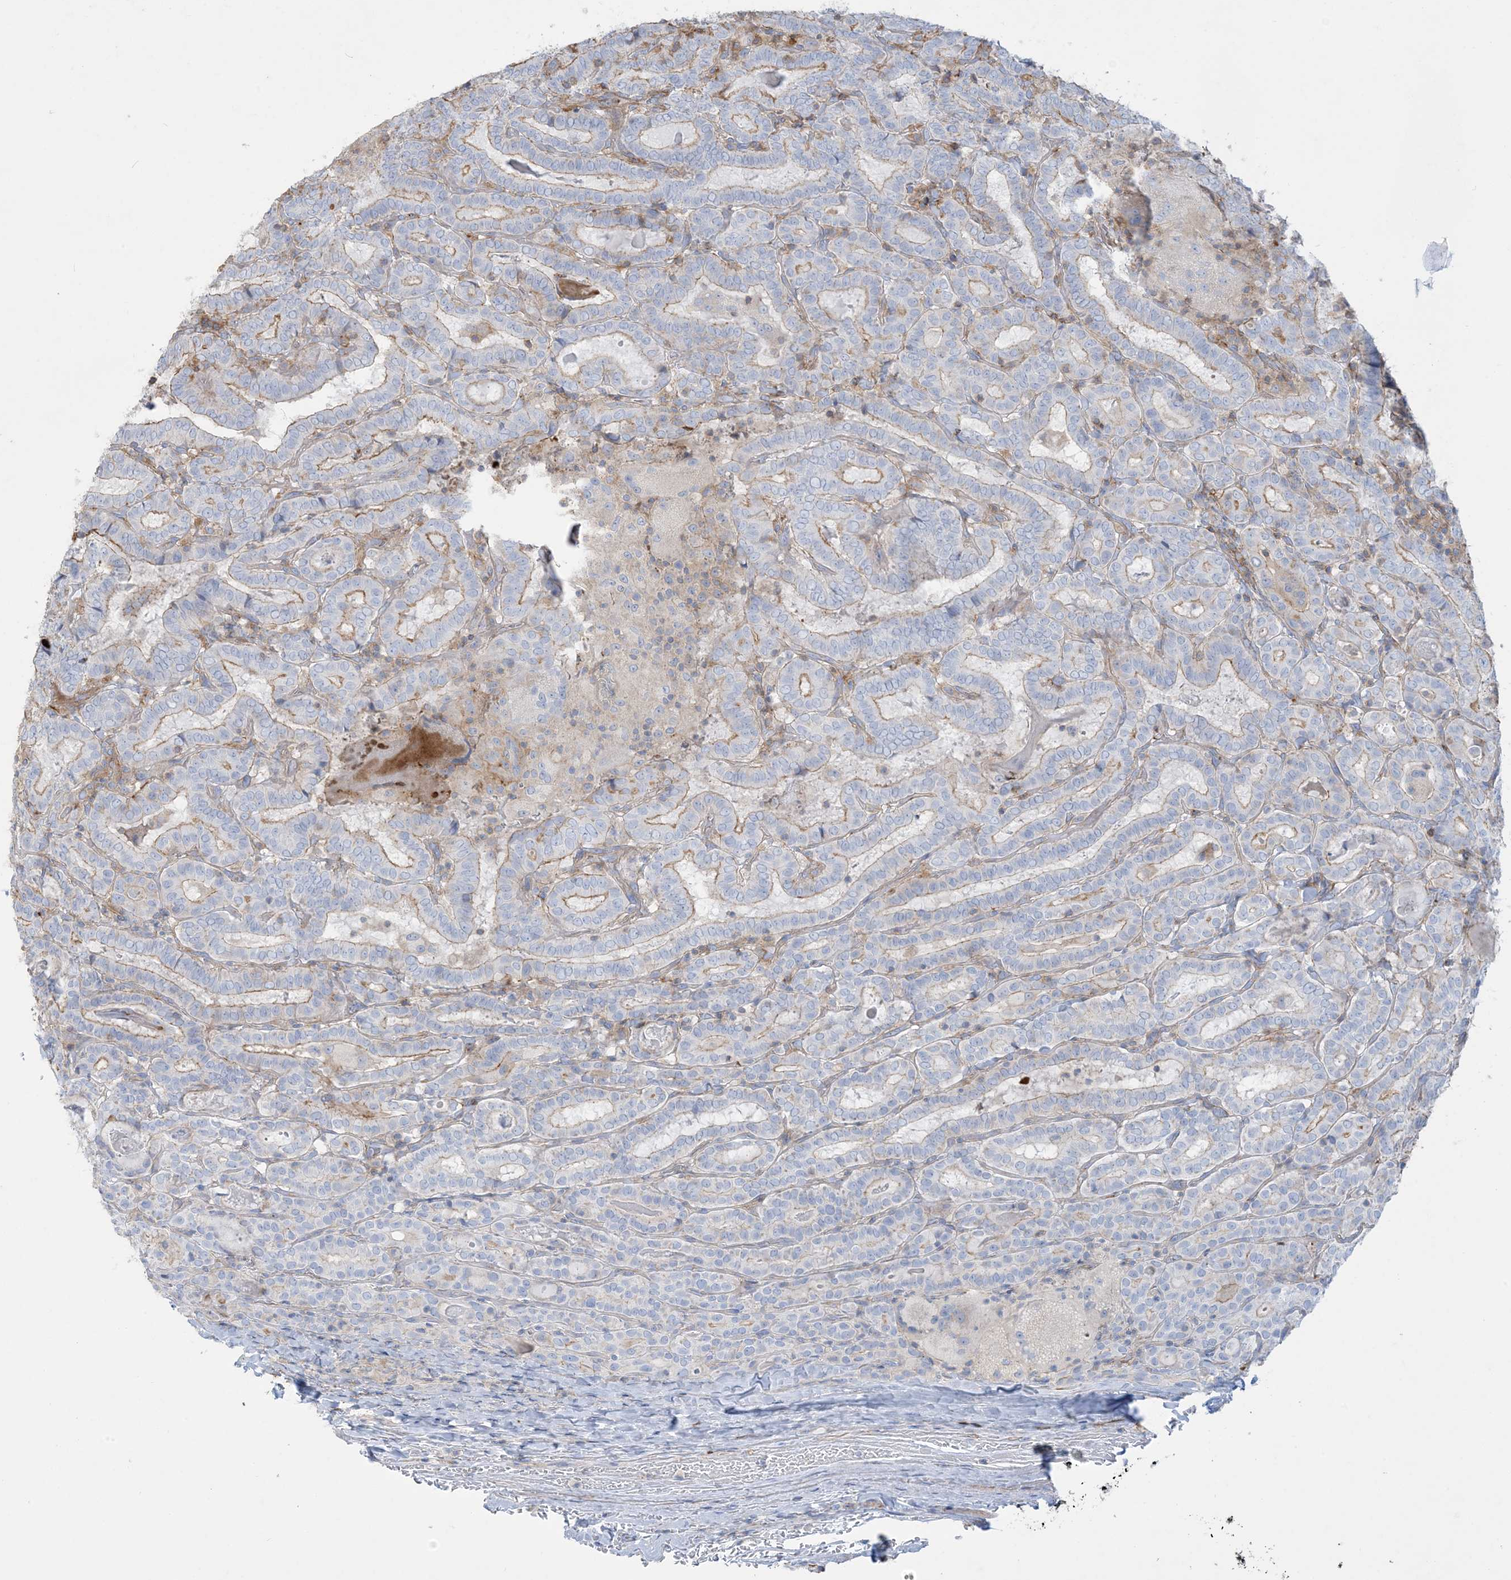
{"staining": {"intensity": "weak", "quantity": "<25%", "location": "cytoplasmic/membranous"}, "tissue": "thyroid cancer", "cell_type": "Tumor cells", "image_type": "cancer", "snomed": [{"axis": "morphology", "description": "Papillary adenocarcinoma, NOS"}, {"axis": "topography", "description": "Thyroid gland"}], "caption": "This is an immunohistochemistry (IHC) photomicrograph of human papillary adenocarcinoma (thyroid). There is no positivity in tumor cells.", "gene": "GTF3C2", "patient": {"sex": "female", "age": 72}}